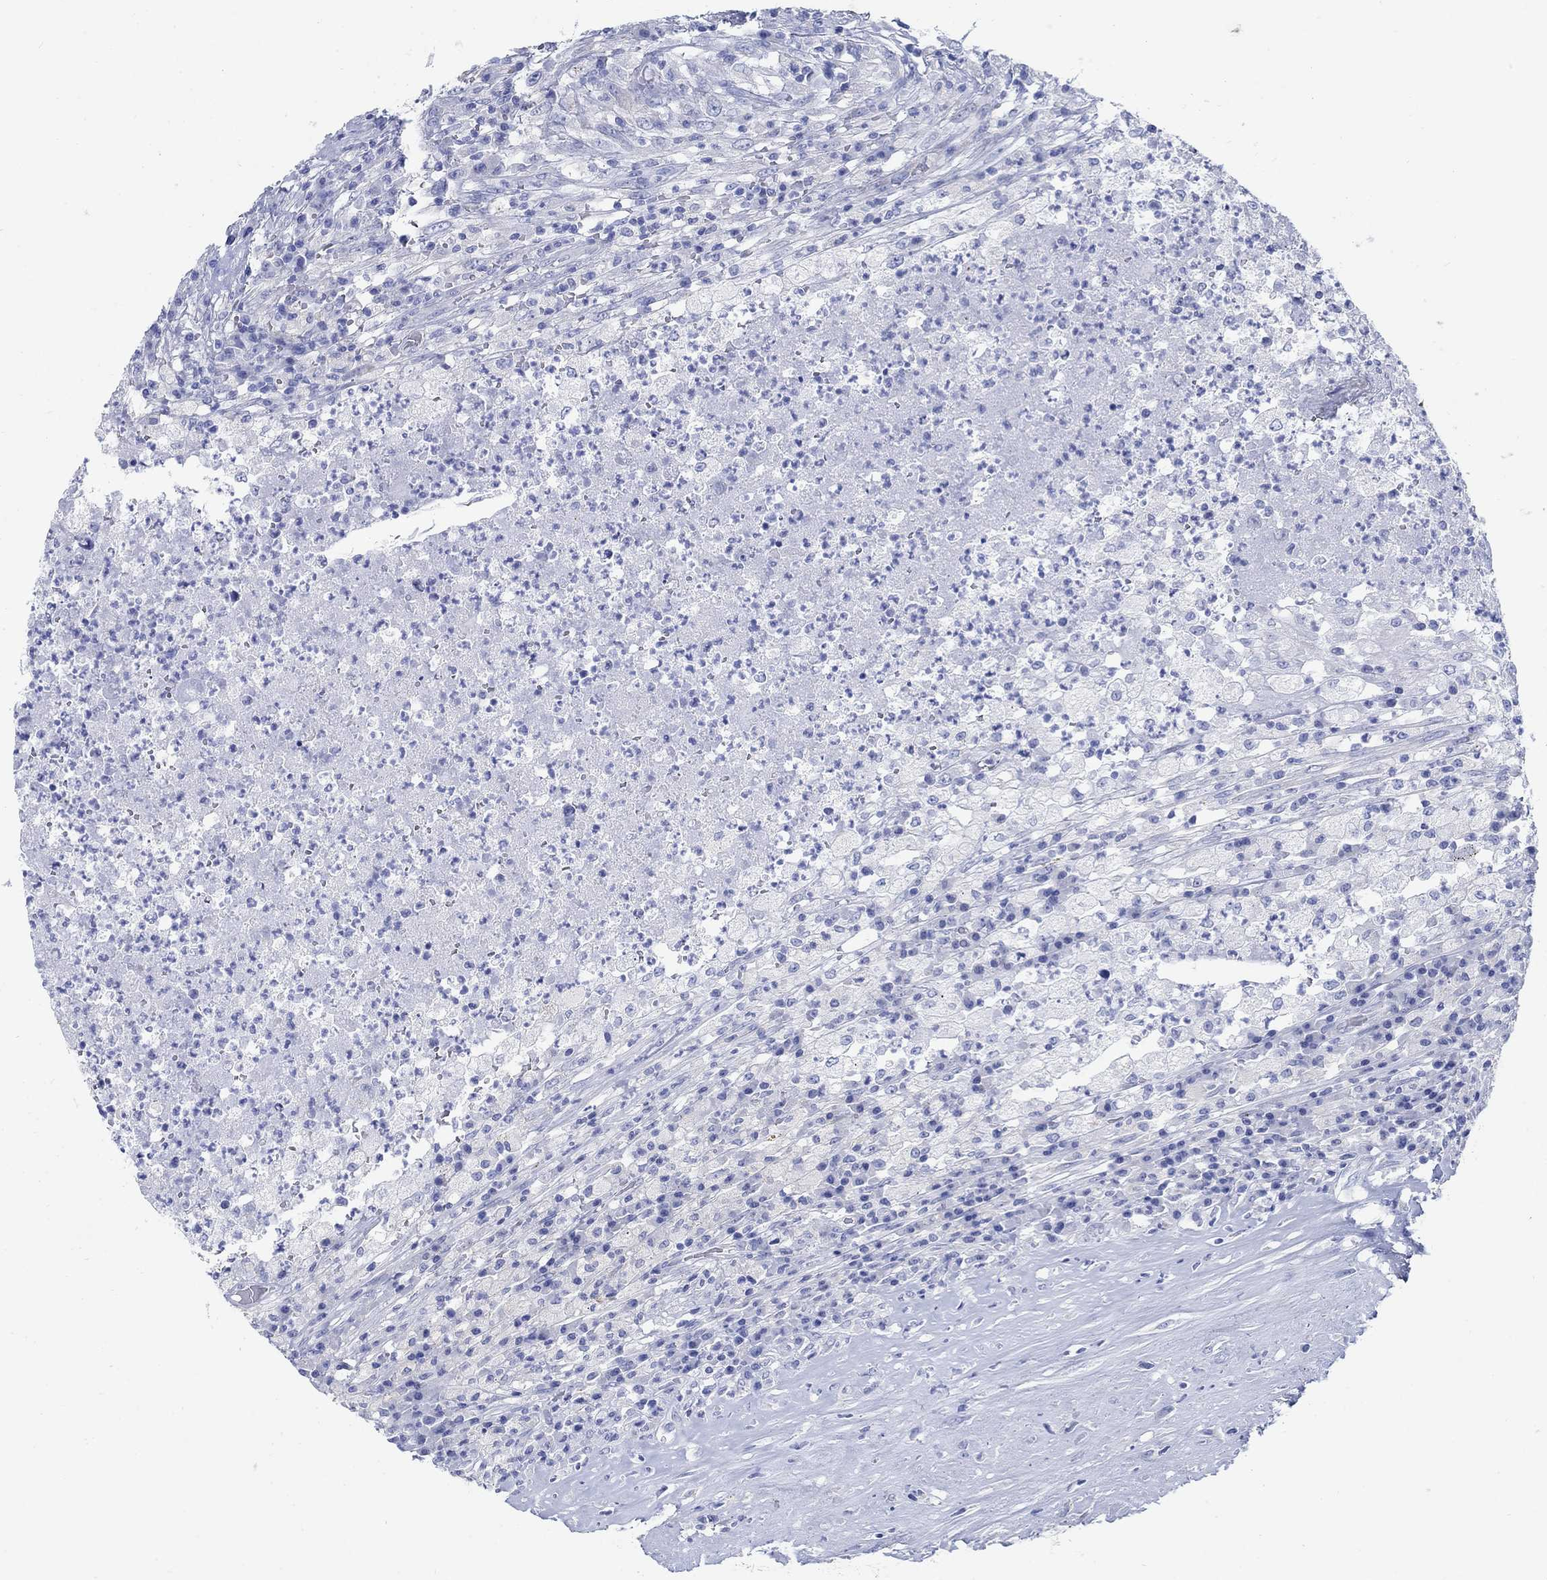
{"staining": {"intensity": "negative", "quantity": "none", "location": "none"}, "tissue": "testis cancer", "cell_type": "Tumor cells", "image_type": "cancer", "snomed": [{"axis": "morphology", "description": "Necrosis, NOS"}, {"axis": "morphology", "description": "Carcinoma, Embryonal, NOS"}, {"axis": "topography", "description": "Testis"}], "caption": "This is an IHC image of human embryonal carcinoma (testis). There is no staining in tumor cells.", "gene": "ZDHHC14", "patient": {"sex": "male", "age": 19}}